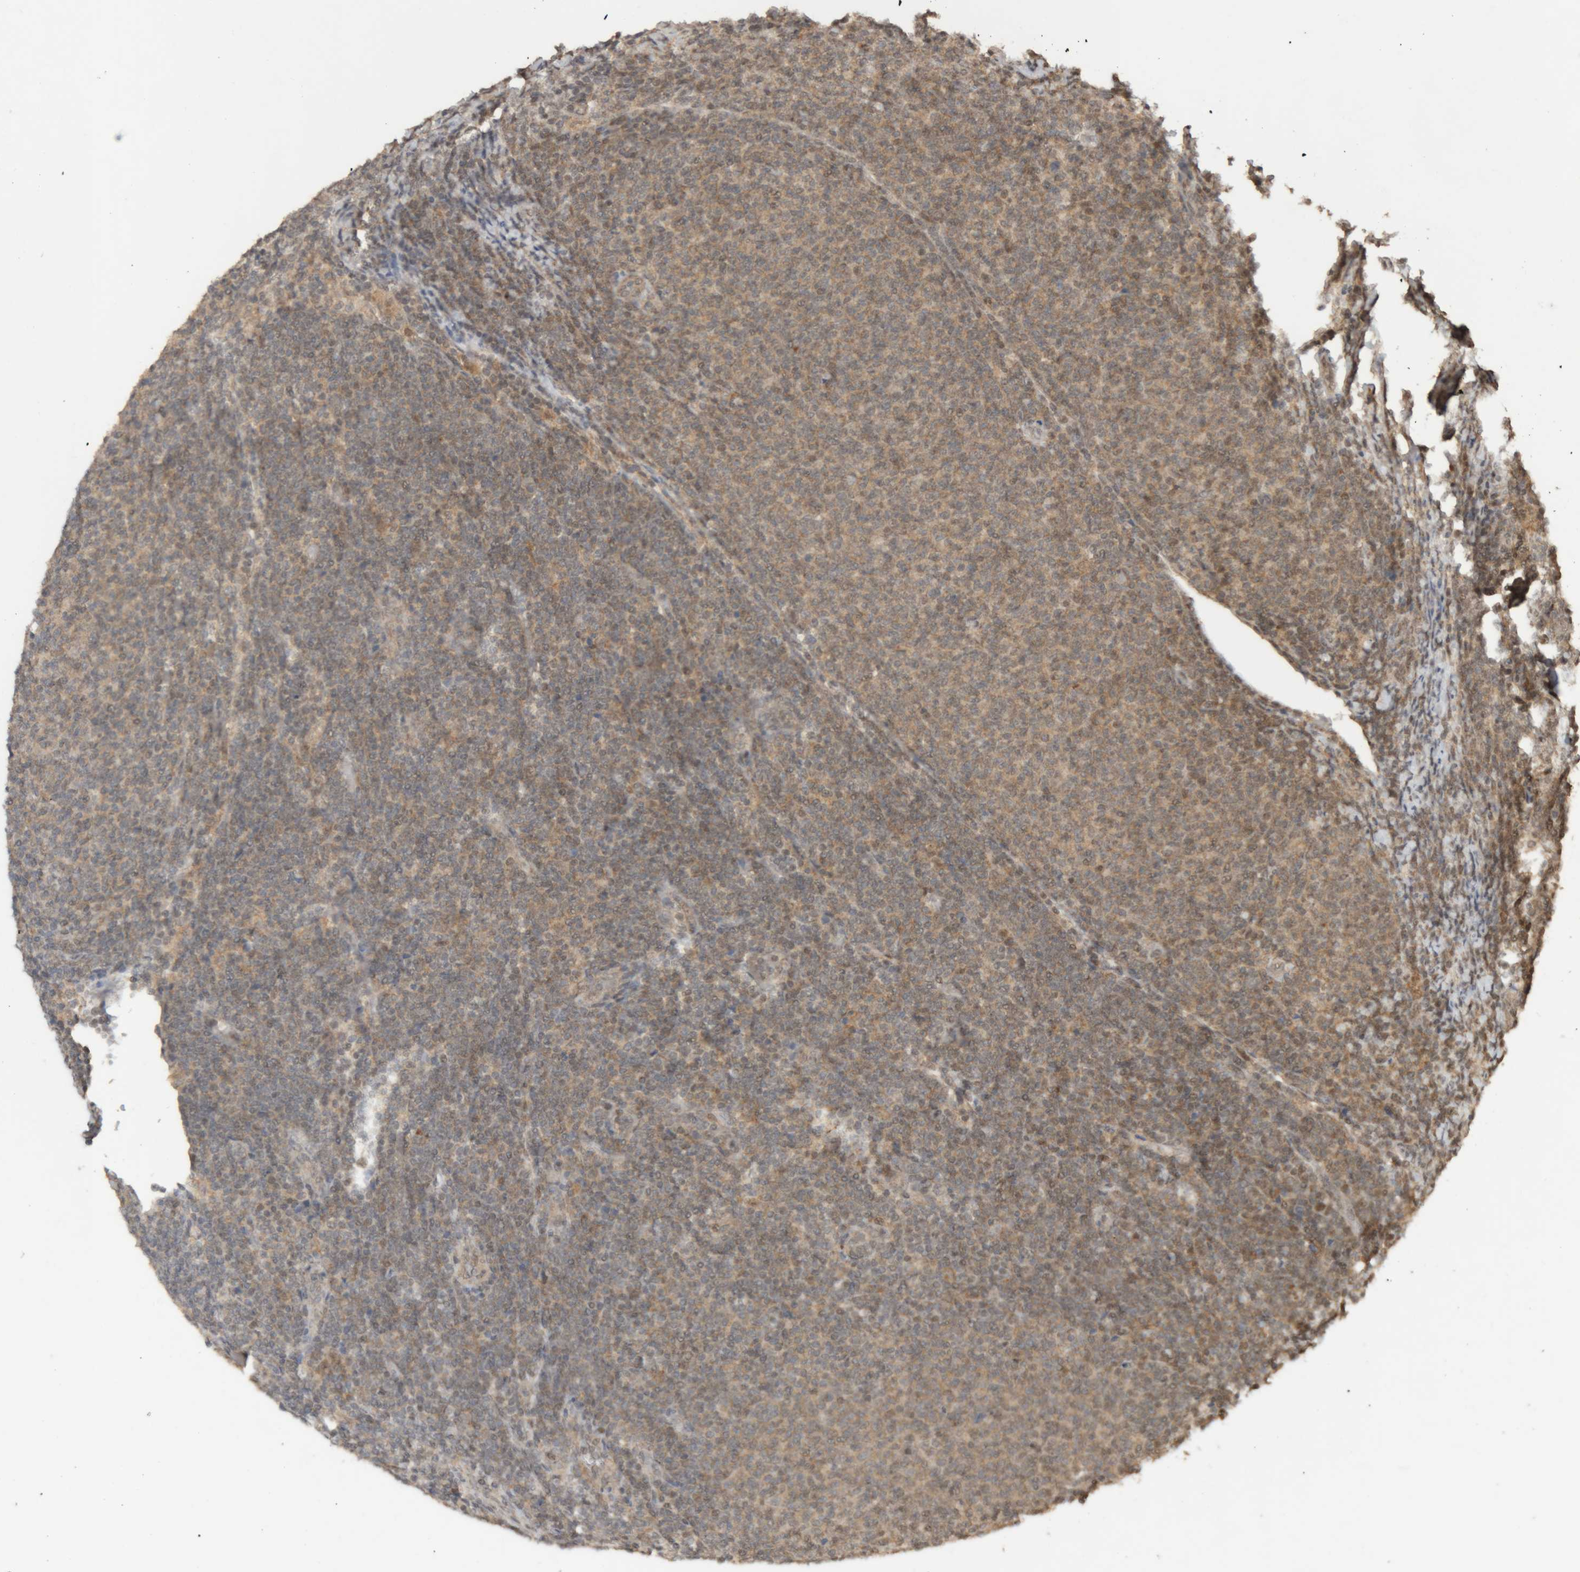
{"staining": {"intensity": "weak", "quantity": "25%-75%", "location": "cytoplasmic/membranous,nuclear"}, "tissue": "lymphoma", "cell_type": "Tumor cells", "image_type": "cancer", "snomed": [{"axis": "morphology", "description": "Malignant lymphoma, non-Hodgkin's type, Low grade"}, {"axis": "topography", "description": "Lymph node"}], "caption": "Human malignant lymphoma, non-Hodgkin's type (low-grade) stained with a brown dye shows weak cytoplasmic/membranous and nuclear positive positivity in approximately 25%-75% of tumor cells.", "gene": "KEAP1", "patient": {"sex": "male", "age": 66}}